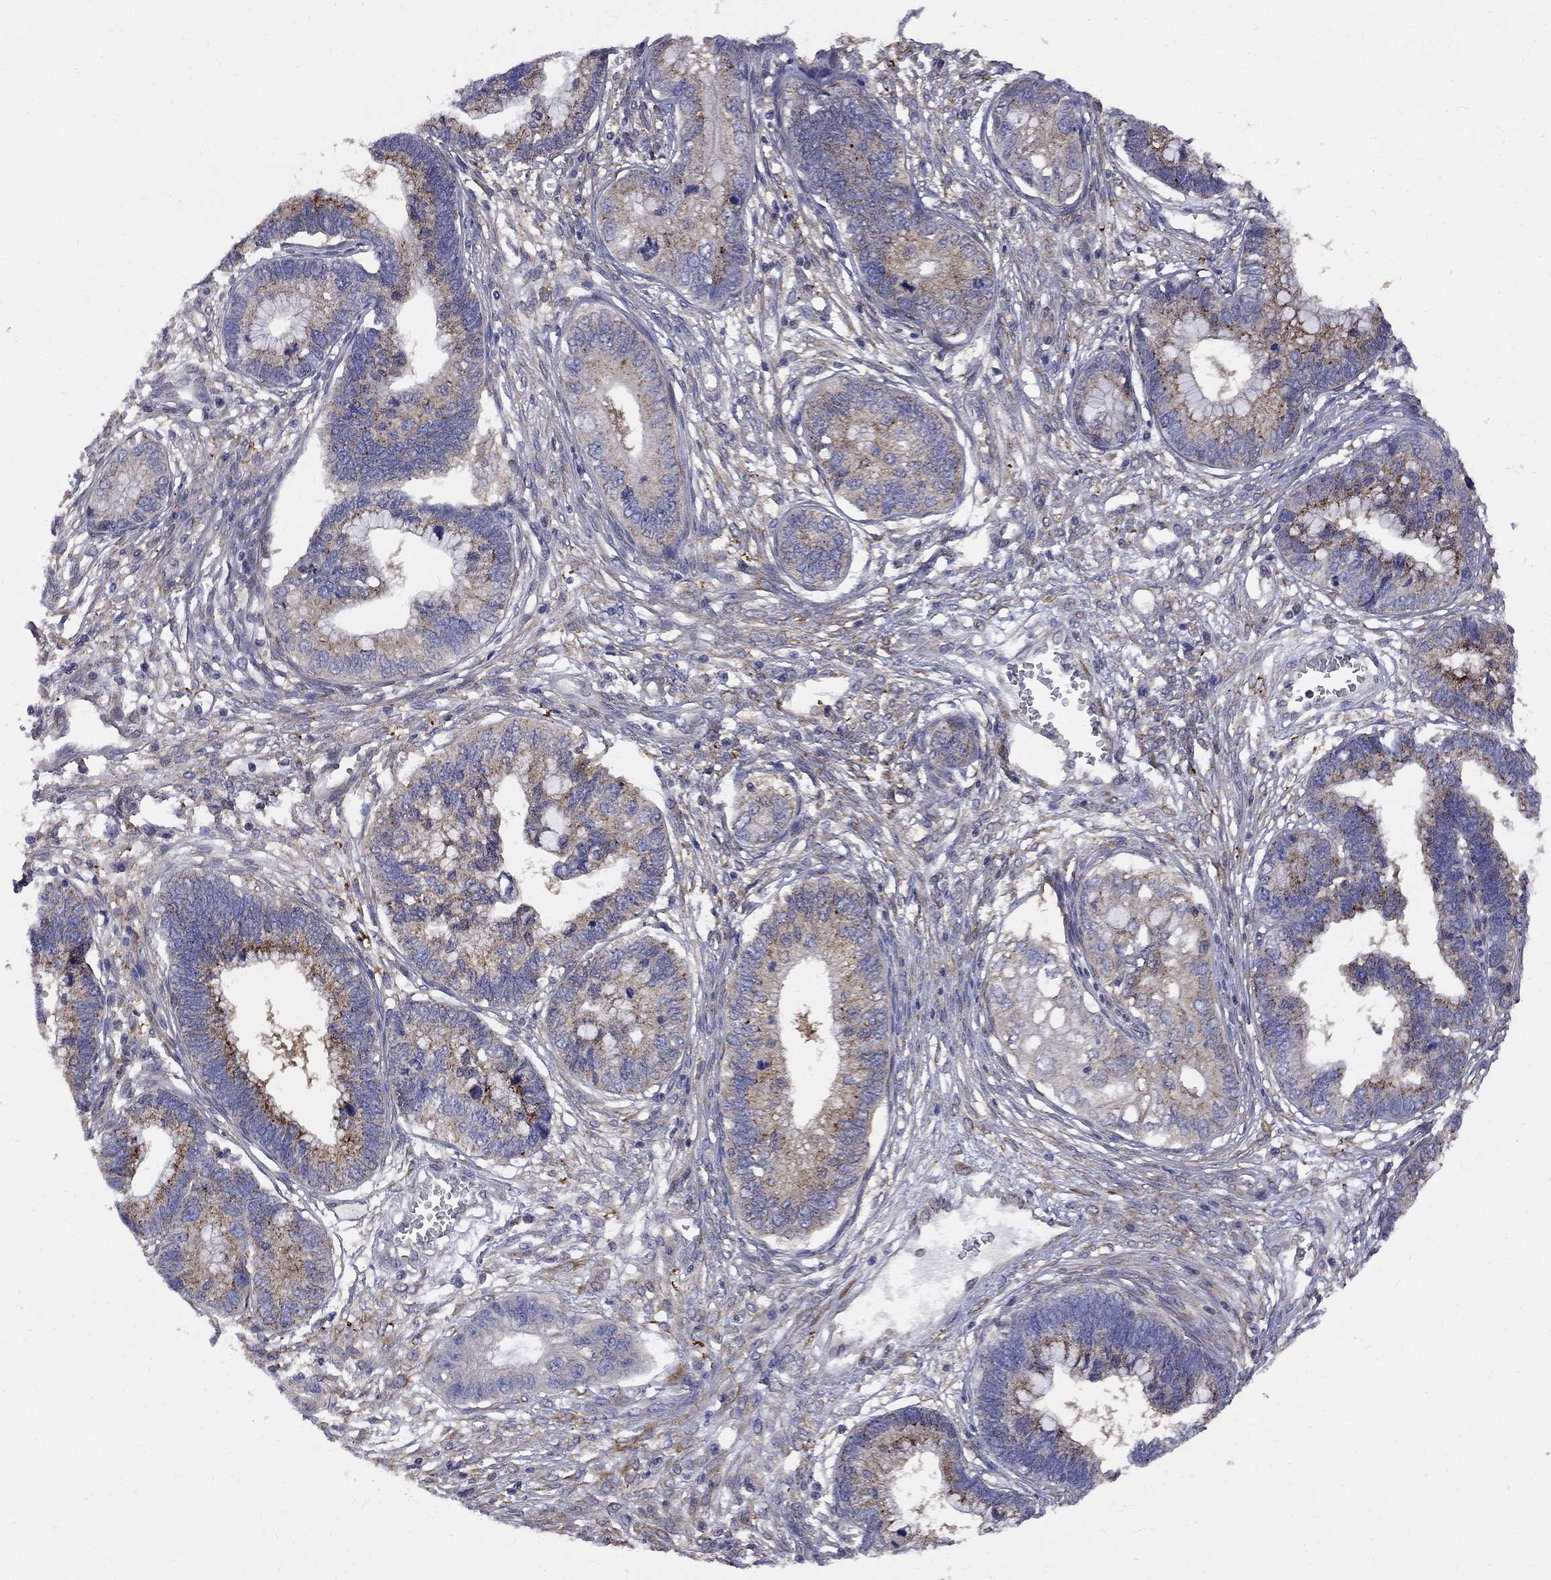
{"staining": {"intensity": "moderate", "quantity": "<25%", "location": "cytoplasmic/membranous"}, "tissue": "cervical cancer", "cell_type": "Tumor cells", "image_type": "cancer", "snomed": [{"axis": "morphology", "description": "Adenocarcinoma, NOS"}, {"axis": "topography", "description": "Cervix"}], "caption": "The immunohistochemical stain labels moderate cytoplasmic/membranous expression in tumor cells of adenocarcinoma (cervical) tissue.", "gene": "MTHFR", "patient": {"sex": "female", "age": 44}}